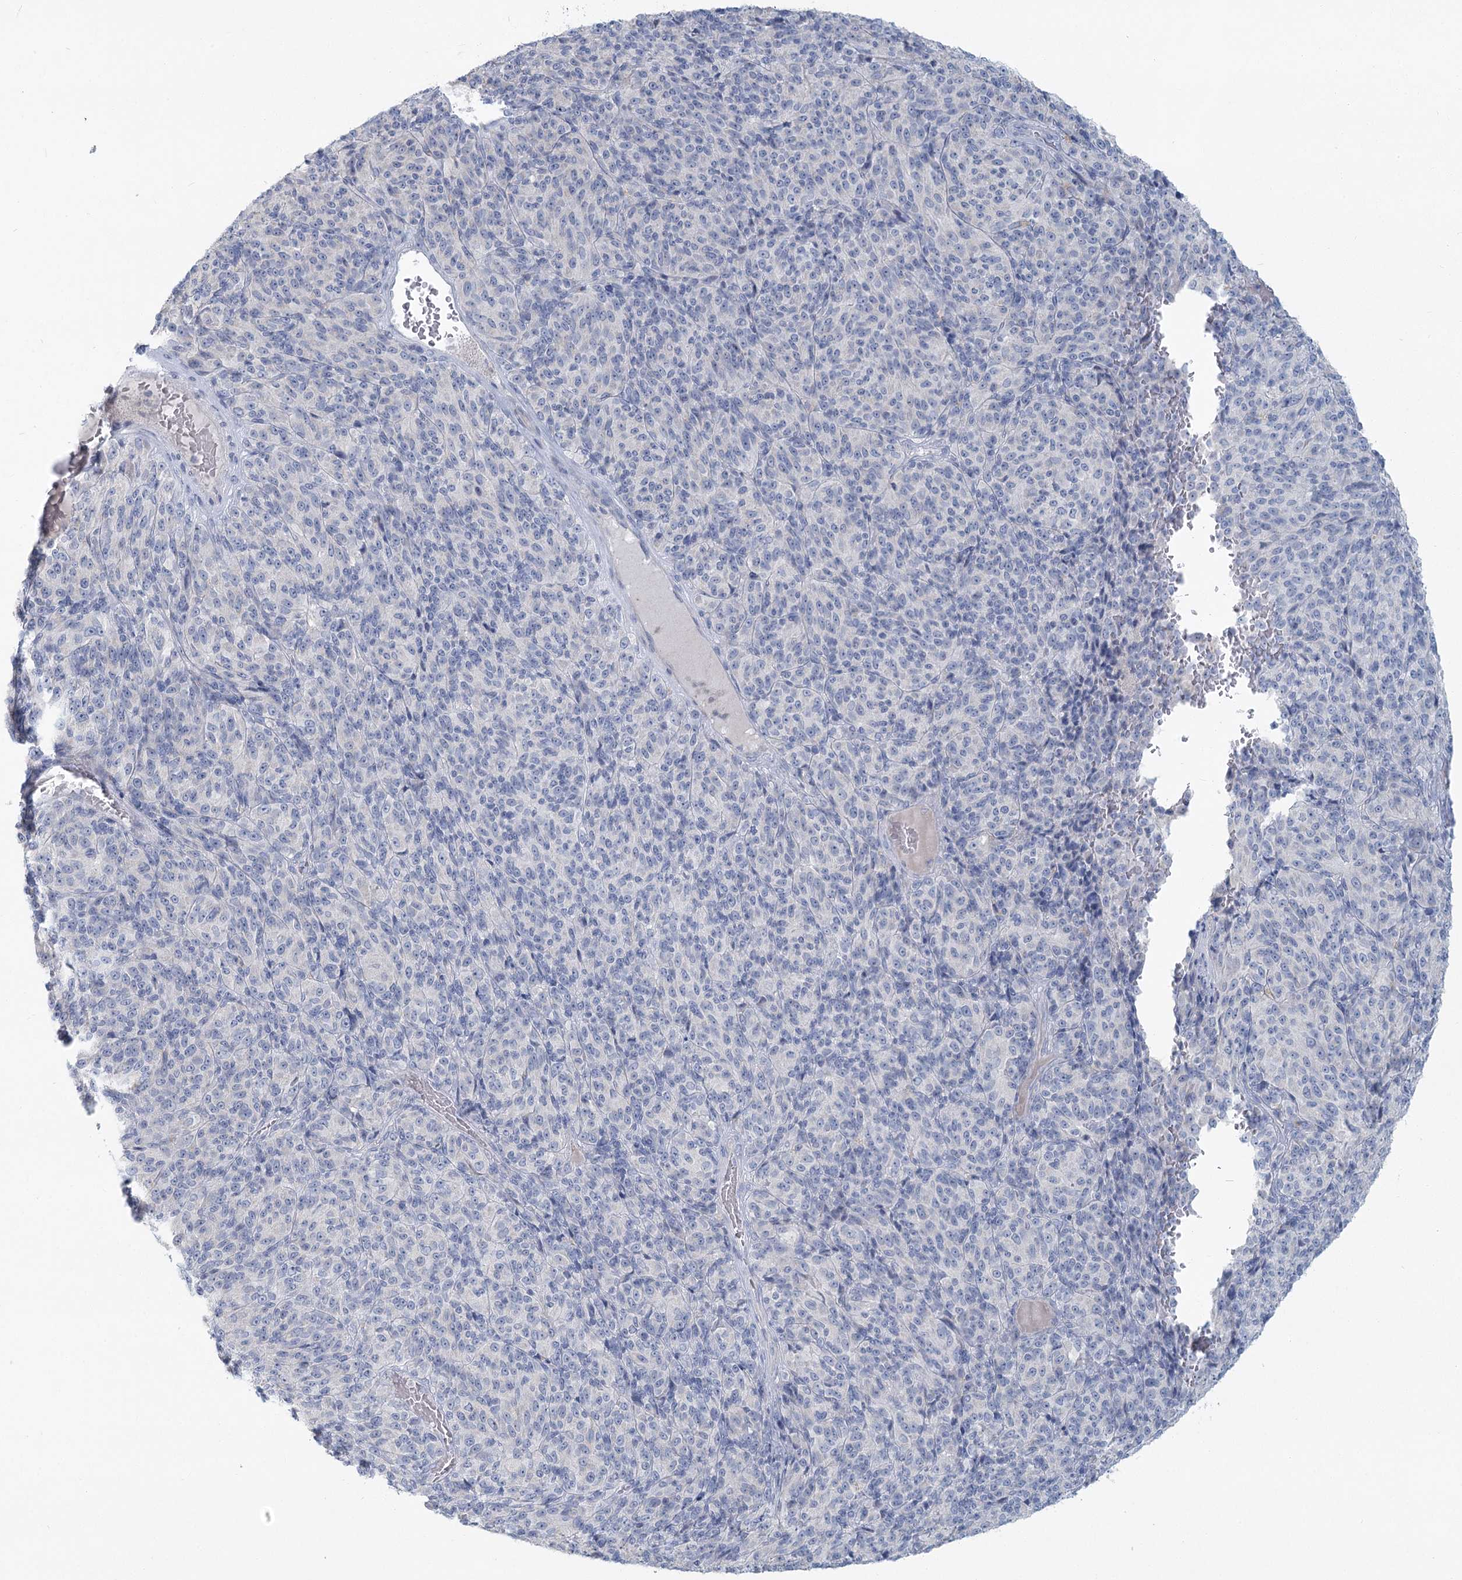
{"staining": {"intensity": "negative", "quantity": "none", "location": "none"}, "tissue": "melanoma", "cell_type": "Tumor cells", "image_type": "cancer", "snomed": [{"axis": "morphology", "description": "Malignant melanoma, Metastatic site"}, {"axis": "topography", "description": "Brain"}], "caption": "The photomicrograph reveals no significant staining in tumor cells of melanoma.", "gene": "LRP2BP", "patient": {"sex": "female", "age": 56}}